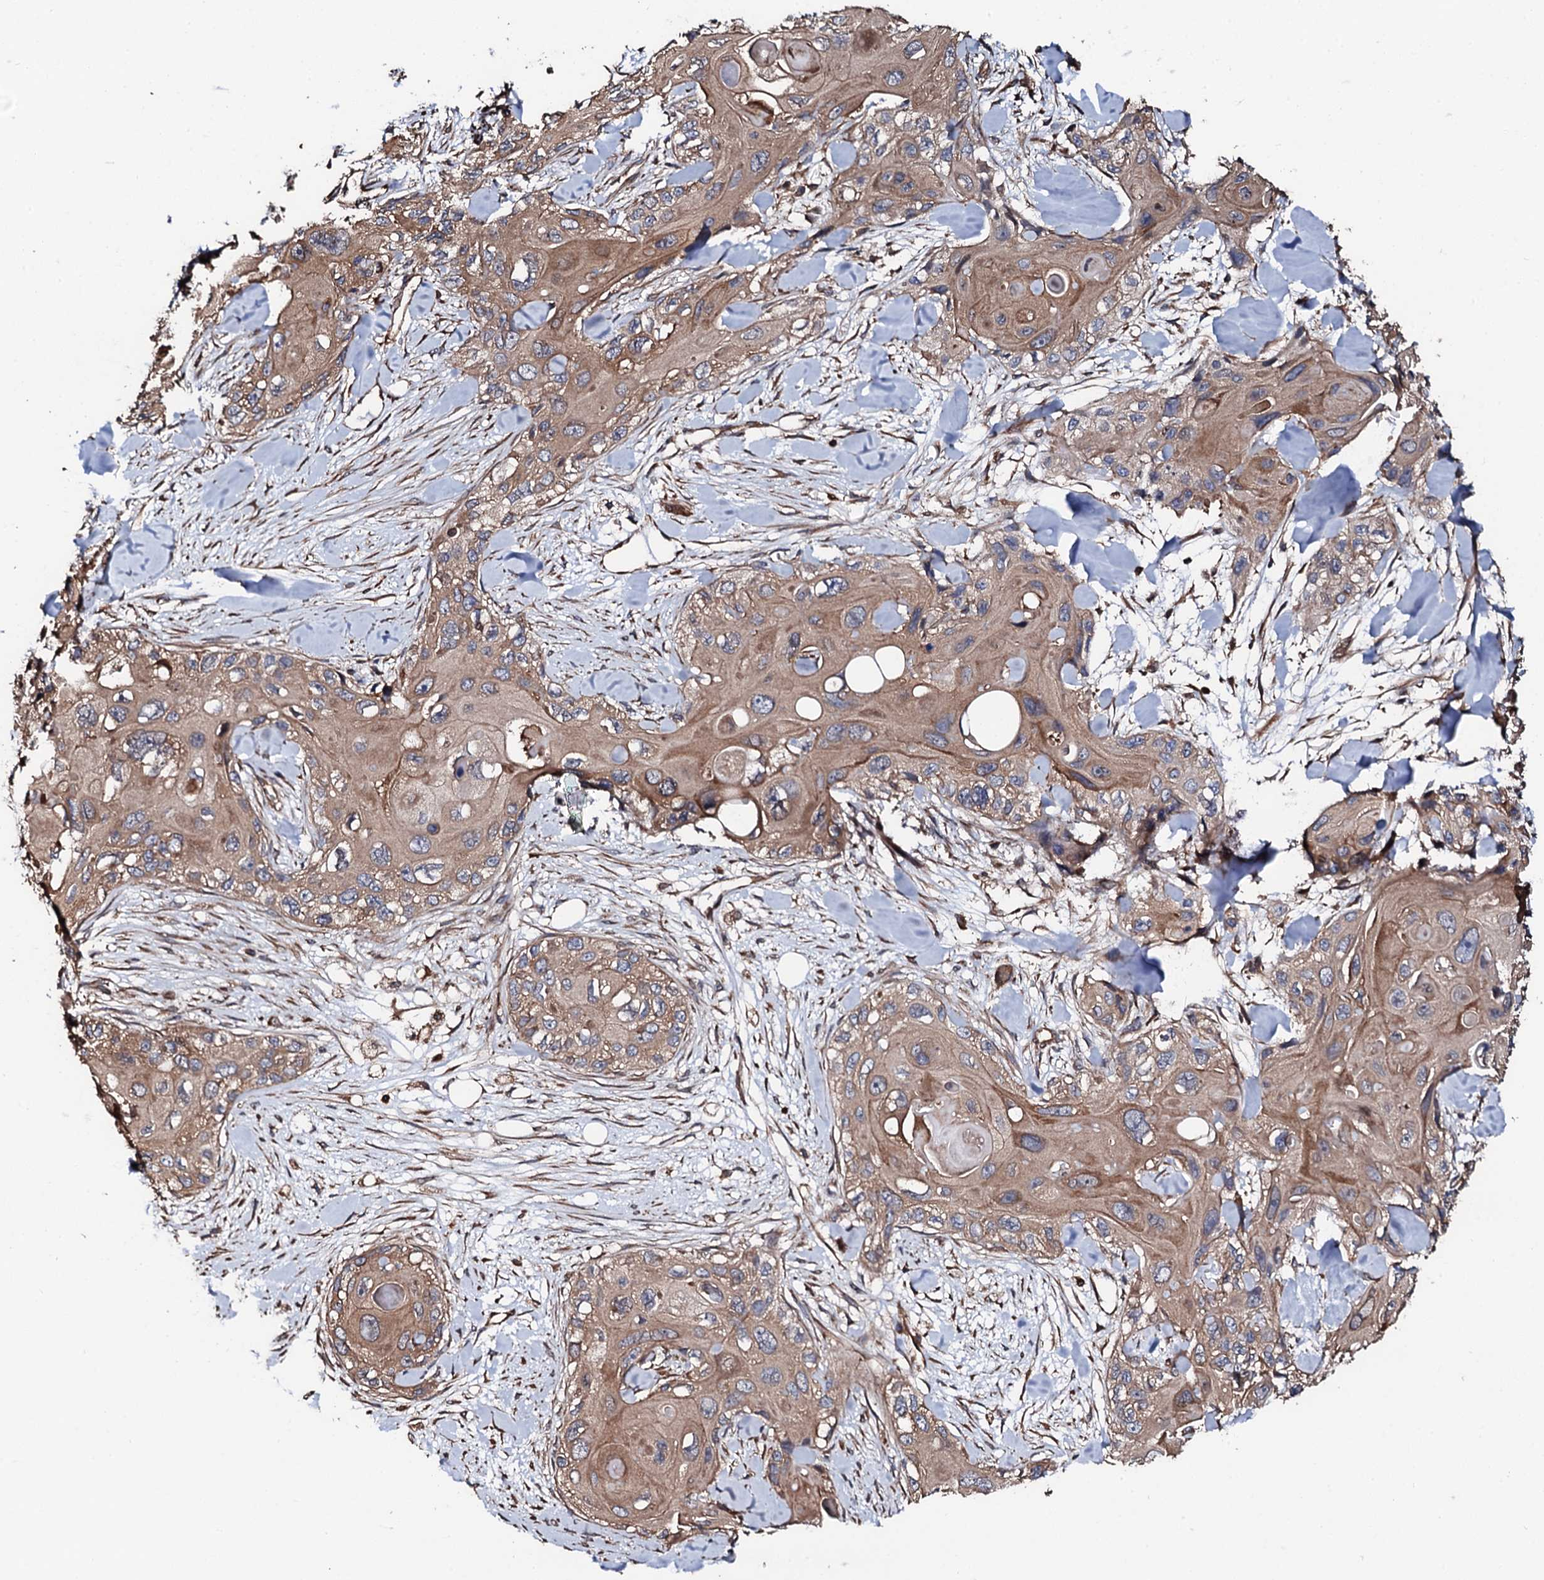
{"staining": {"intensity": "moderate", "quantity": ">75%", "location": "cytoplasmic/membranous"}, "tissue": "skin cancer", "cell_type": "Tumor cells", "image_type": "cancer", "snomed": [{"axis": "morphology", "description": "Normal tissue, NOS"}, {"axis": "morphology", "description": "Squamous cell carcinoma, NOS"}, {"axis": "topography", "description": "Skin"}], "caption": "An immunohistochemistry (IHC) histopathology image of tumor tissue is shown. Protein staining in brown shows moderate cytoplasmic/membranous positivity in squamous cell carcinoma (skin) within tumor cells.", "gene": "CKAP5", "patient": {"sex": "male", "age": 72}}